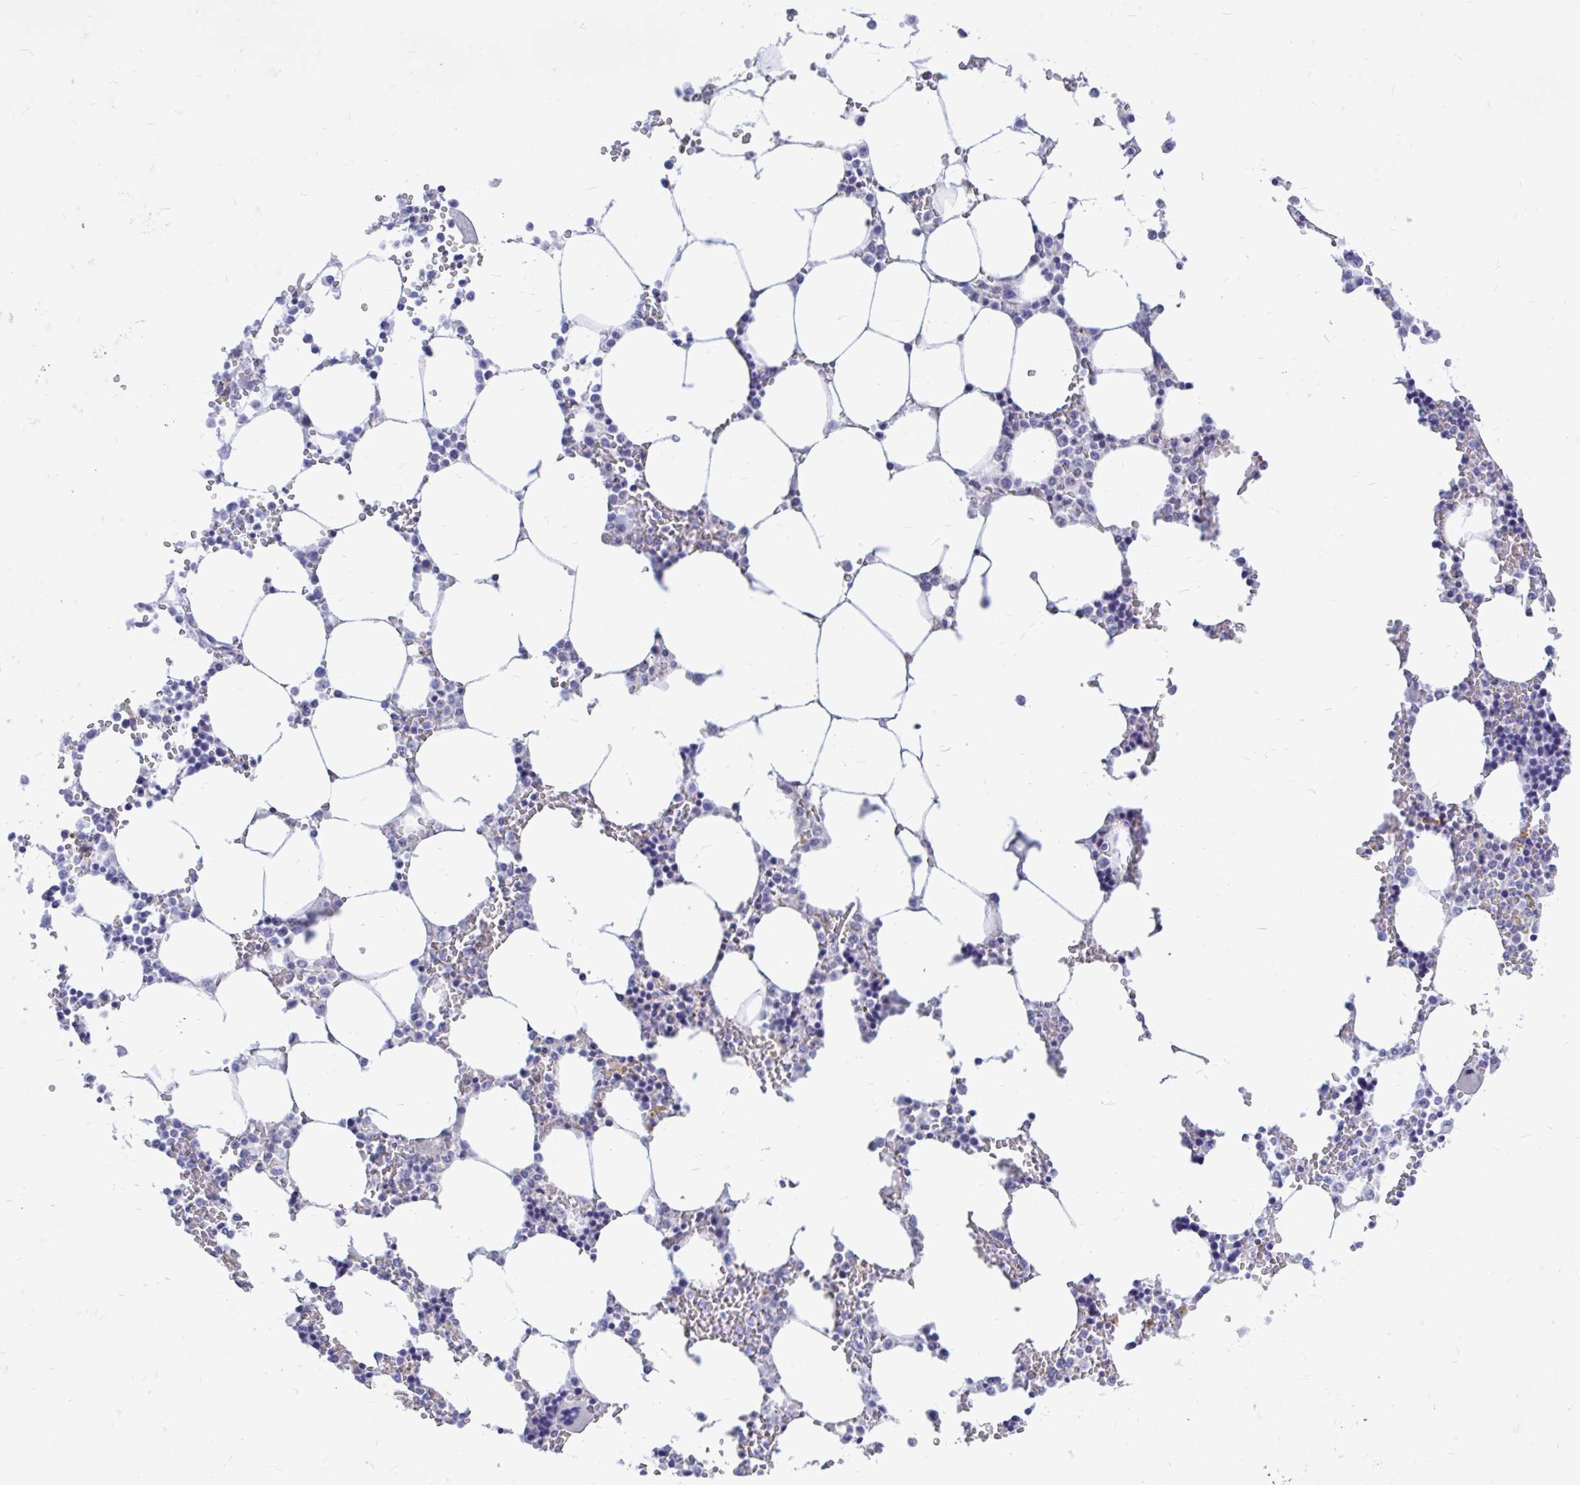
{"staining": {"intensity": "negative", "quantity": "none", "location": "none"}, "tissue": "bone marrow", "cell_type": "Hematopoietic cells", "image_type": "normal", "snomed": [{"axis": "morphology", "description": "Normal tissue, NOS"}, {"axis": "topography", "description": "Bone marrow"}], "caption": "High magnification brightfield microscopy of unremarkable bone marrow stained with DAB (brown) and counterstained with hematoxylin (blue): hematopoietic cells show no significant expression. (DAB immunohistochemistry visualized using brightfield microscopy, high magnification).", "gene": "ZBTB25", "patient": {"sex": "male", "age": 64}}